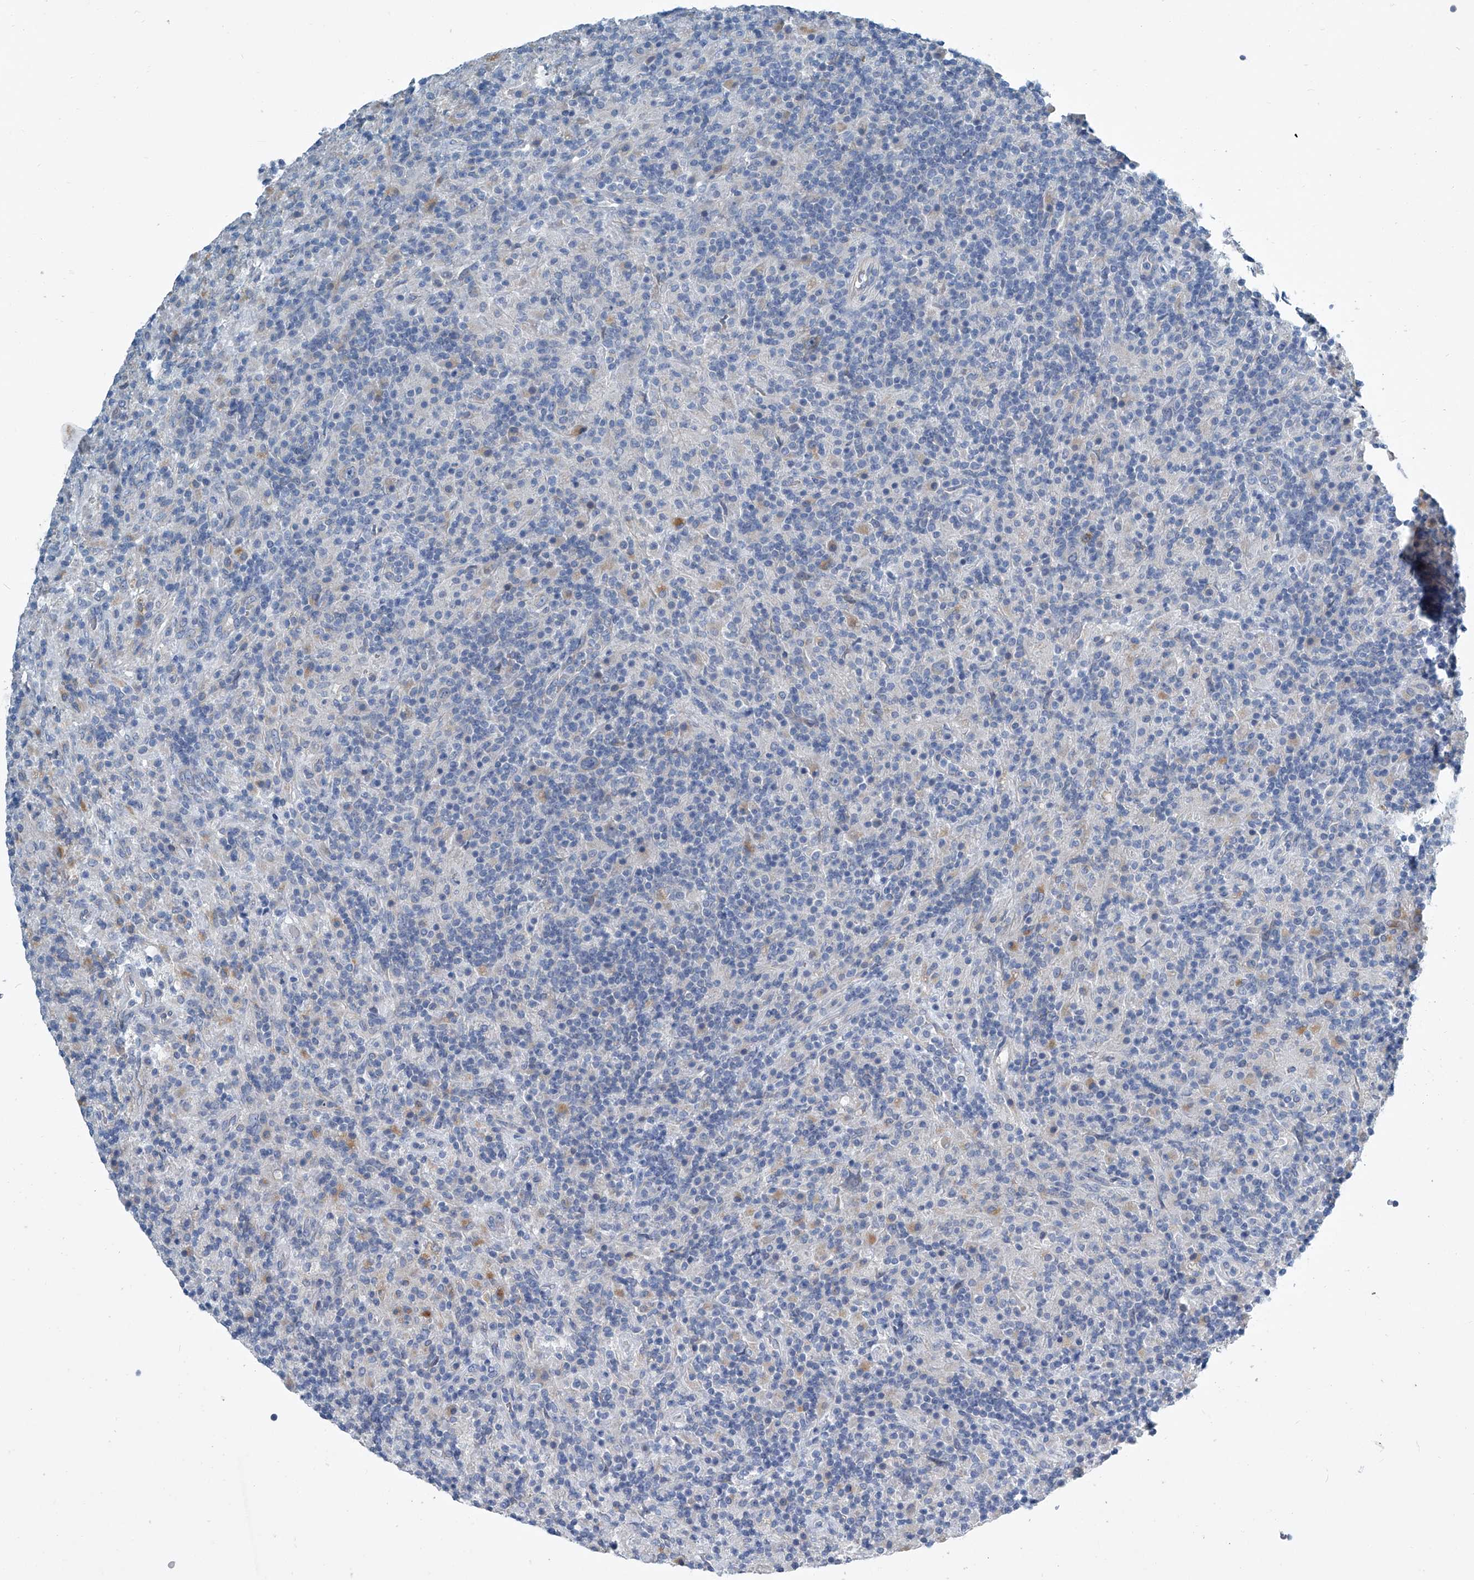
{"staining": {"intensity": "negative", "quantity": "none", "location": "none"}, "tissue": "lymphoma", "cell_type": "Tumor cells", "image_type": "cancer", "snomed": [{"axis": "morphology", "description": "Hodgkin's disease, NOS"}, {"axis": "topography", "description": "Lymph node"}], "caption": "There is no significant positivity in tumor cells of Hodgkin's disease.", "gene": "SLC26A11", "patient": {"sex": "male", "age": 70}}